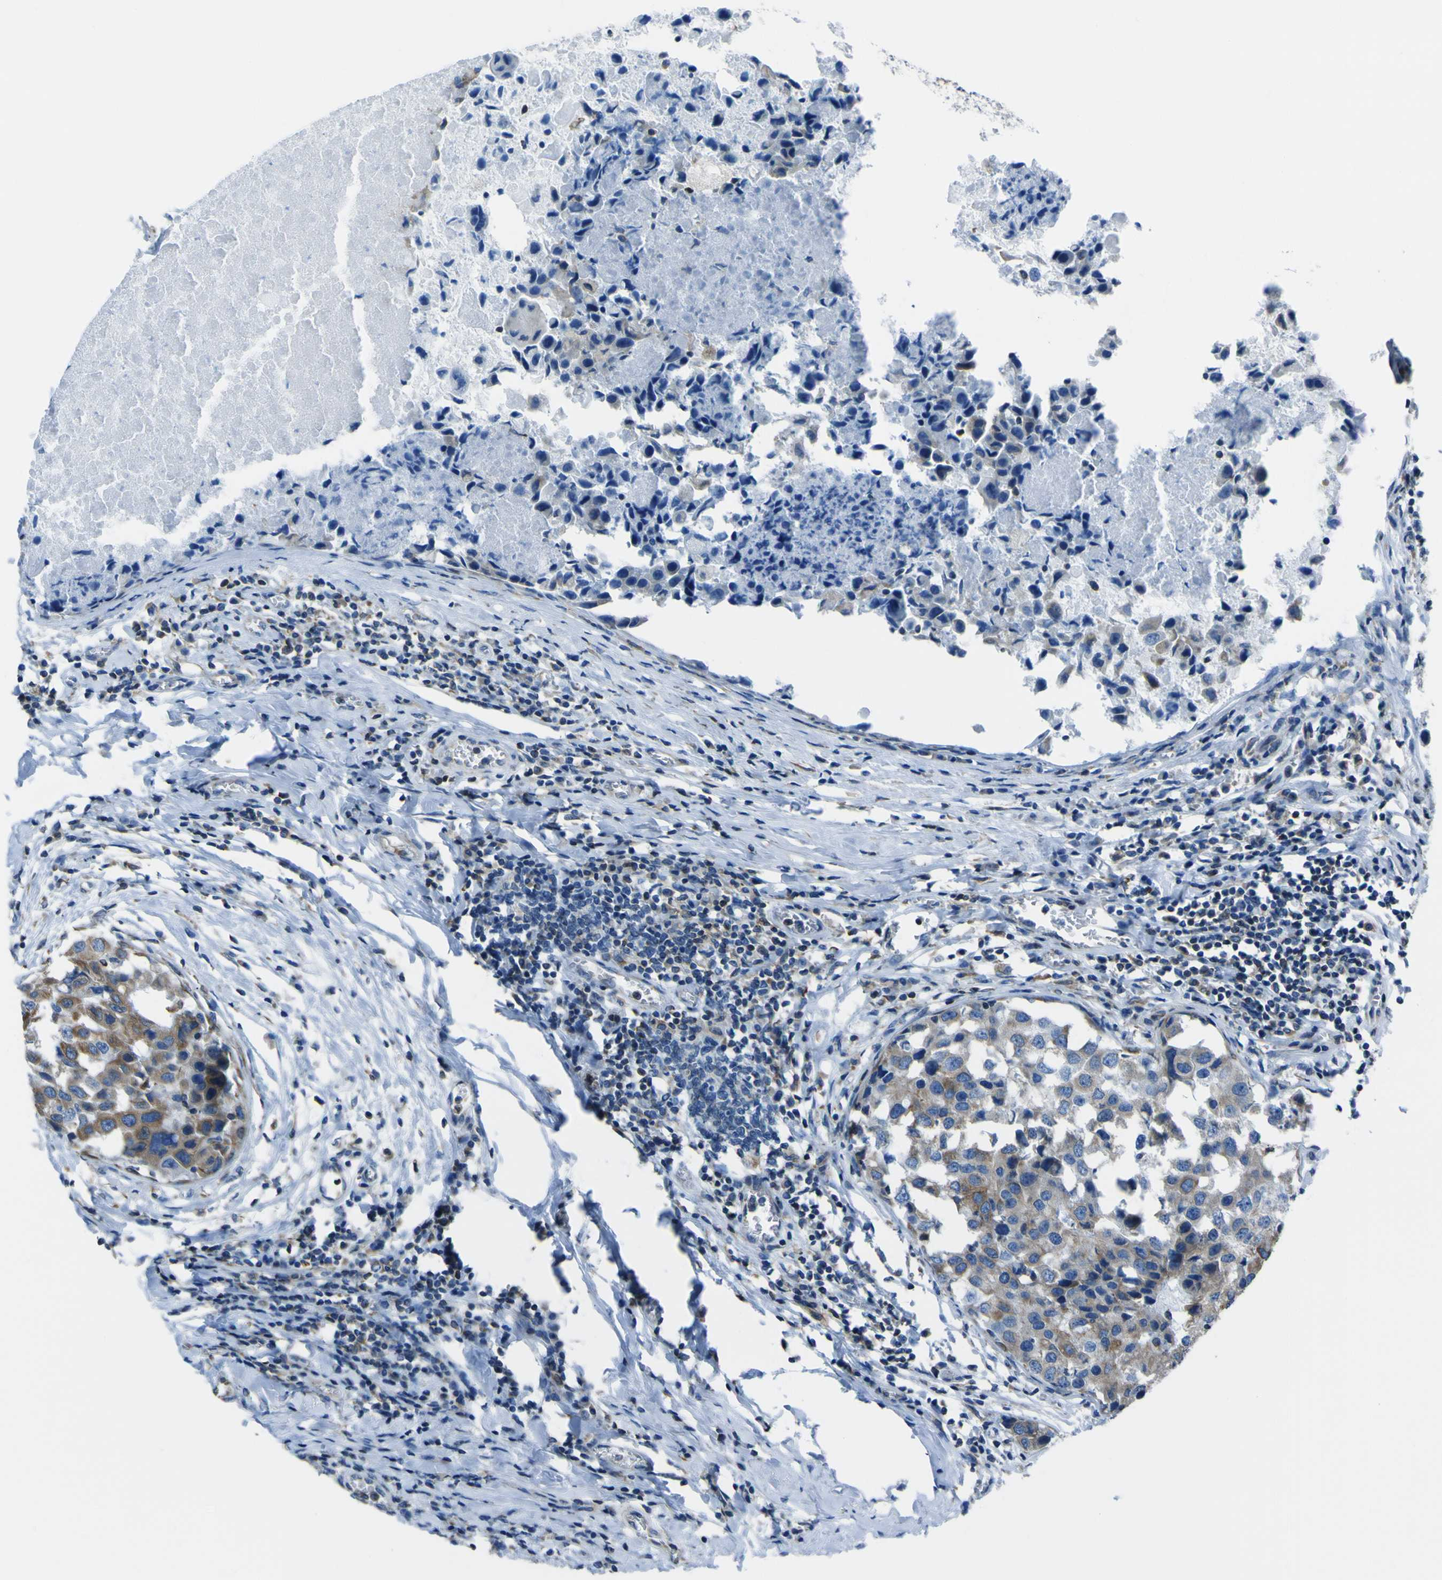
{"staining": {"intensity": "moderate", "quantity": ">75%", "location": "cytoplasmic/membranous"}, "tissue": "breast cancer", "cell_type": "Tumor cells", "image_type": "cancer", "snomed": [{"axis": "morphology", "description": "Duct carcinoma"}, {"axis": "topography", "description": "Breast"}], "caption": "Protein positivity by immunohistochemistry demonstrates moderate cytoplasmic/membranous positivity in approximately >75% of tumor cells in breast cancer.", "gene": "STIM1", "patient": {"sex": "female", "age": 27}}